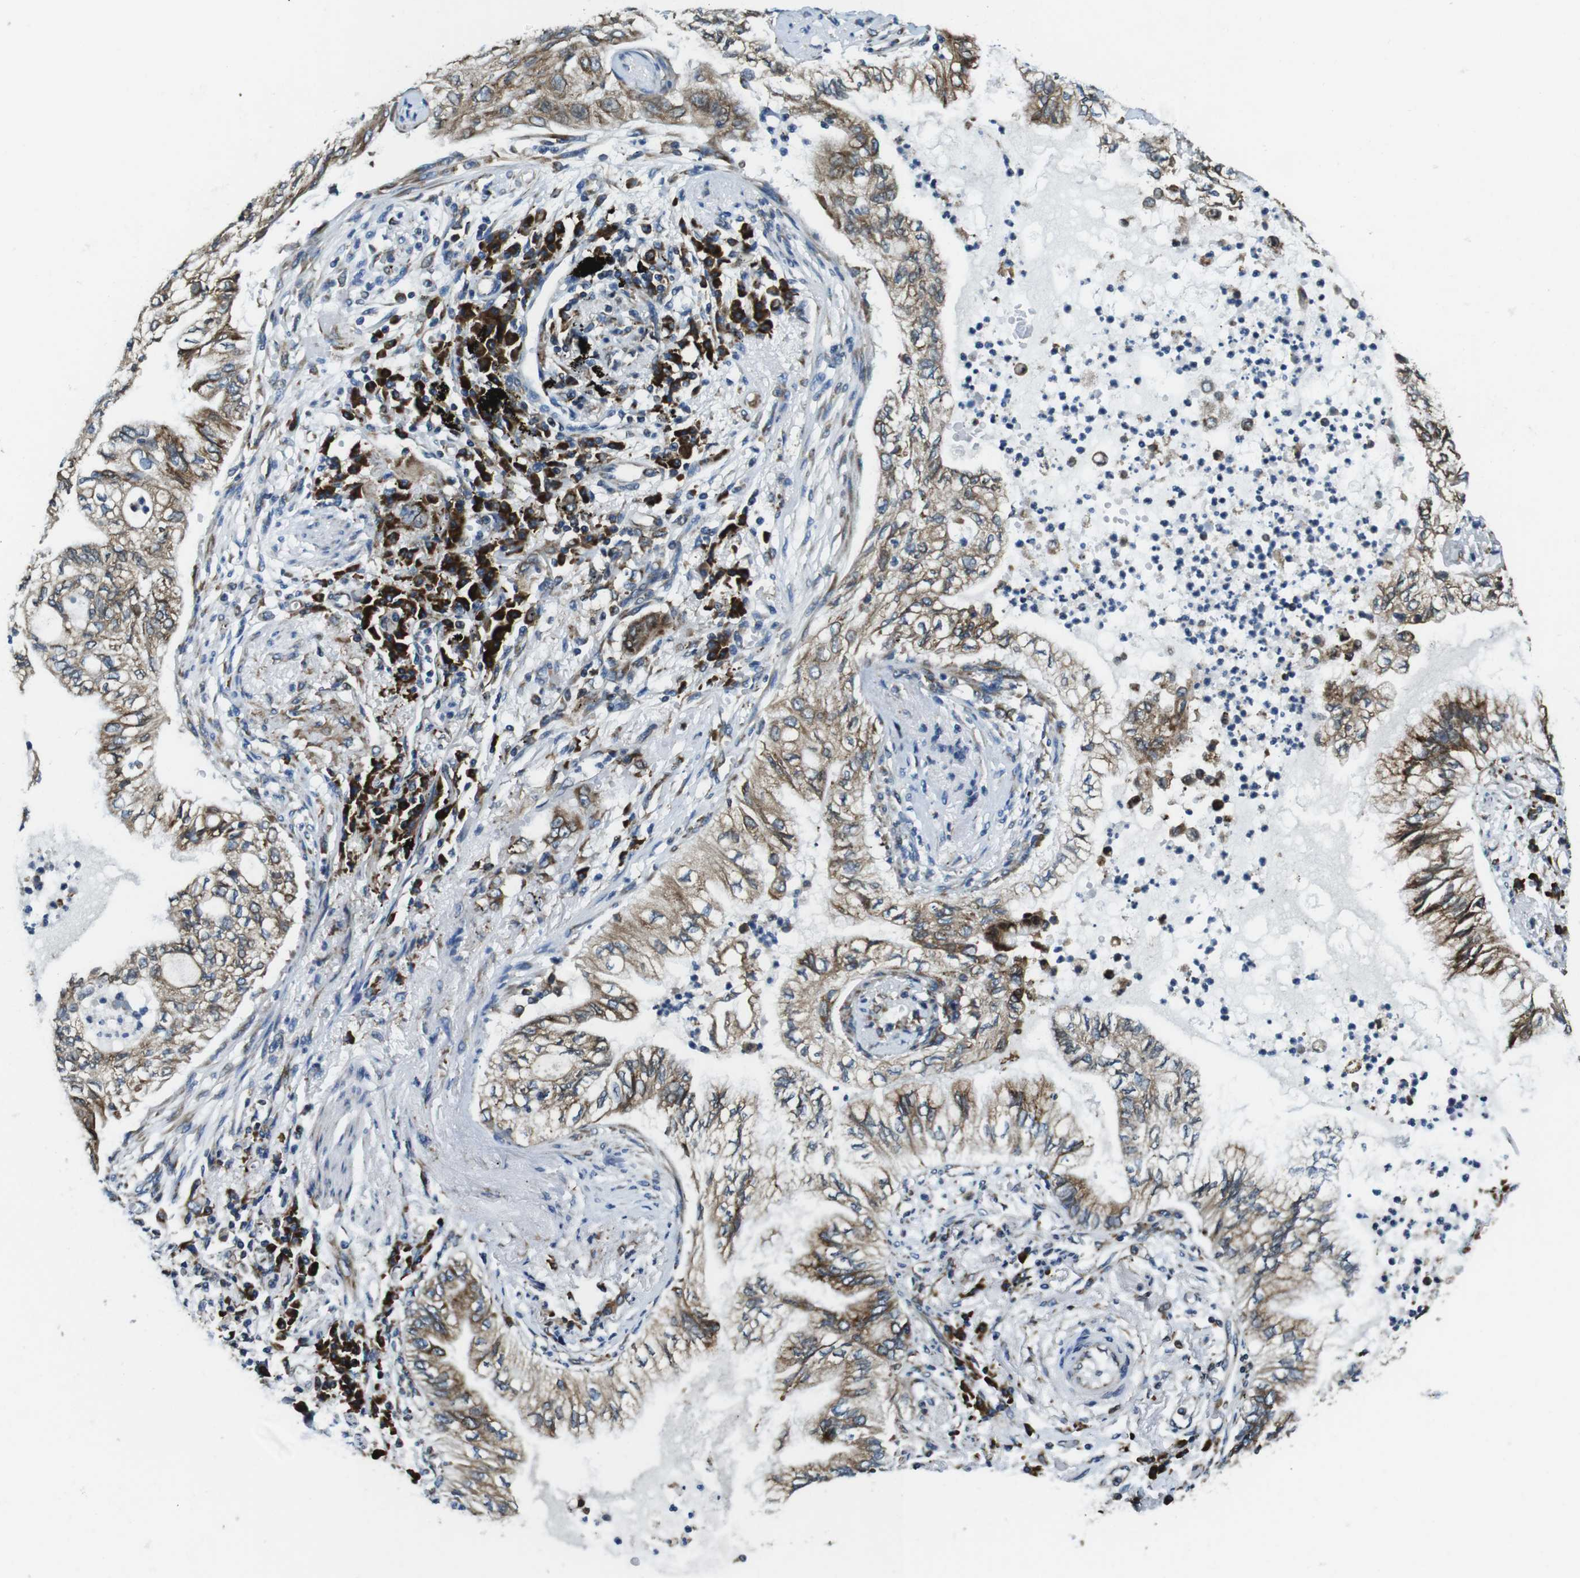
{"staining": {"intensity": "weak", "quantity": ">75%", "location": "cytoplasmic/membranous"}, "tissue": "lung cancer", "cell_type": "Tumor cells", "image_type": "cancer", "snomed": [{"axis": "morphology", "description": "Normal tissue, NOS"}, {"axis": "morphology", "description": "Adenocarcinoma, NOS"}, {"axis": "topography", "description": "Bronchus"}, {"axis": "topography", "description": "Lung"}], "caption": "This is an image of IHC staining of lung adenocarcinoma, which shows weak staining in the cytoplasmic/membranous of tumor cells.", "gene": "UGGT1", "patient": {"sex": "female", "age": 70}}